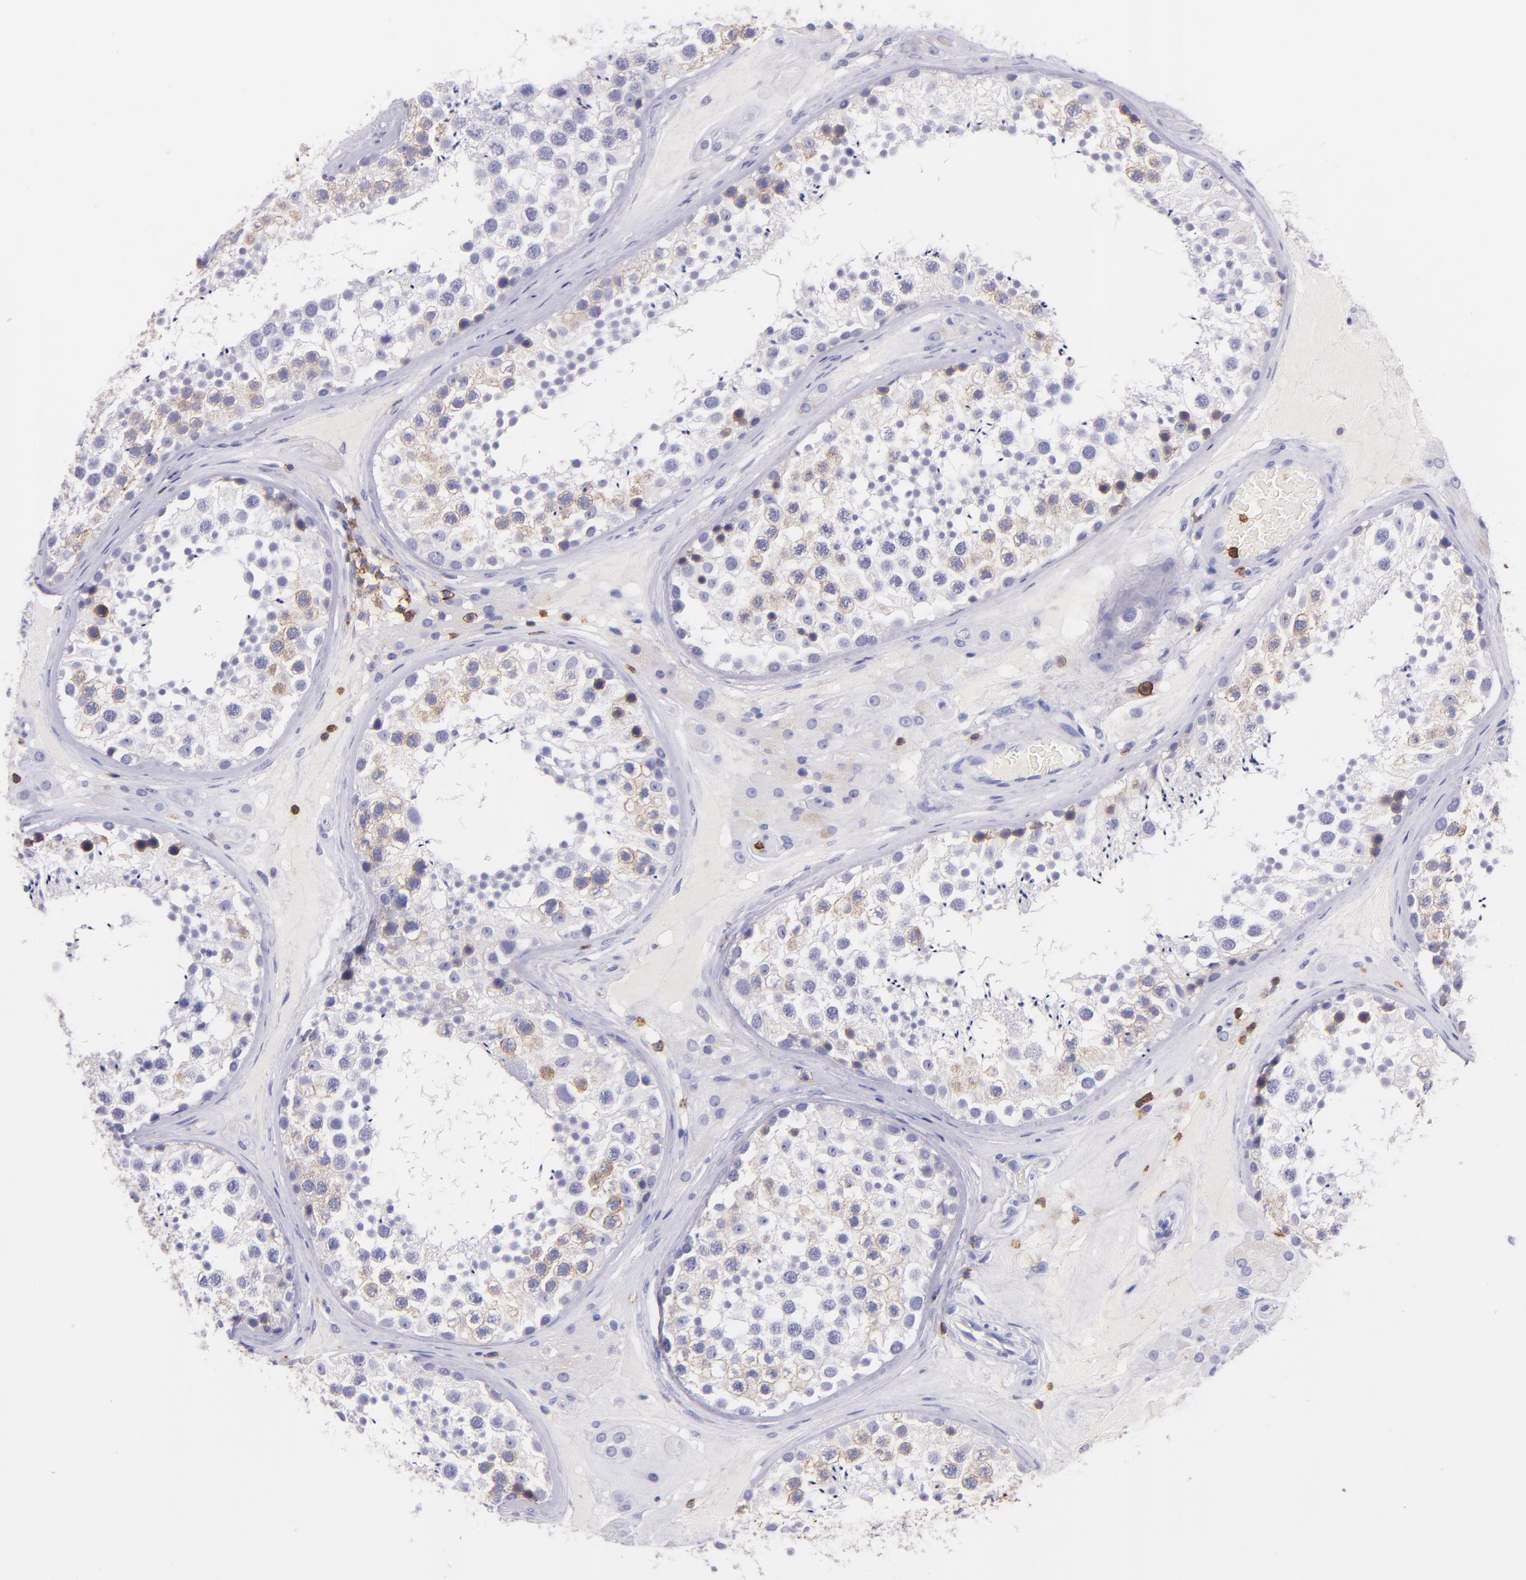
{"staining": {"intensity": "weak", "quantity": "<25%", "location": "cytoplasmic/membranous"}, "tissue": "testis", "cell_type": "Cells in seminiferous ducts", "image_type": "normal", "snomed": [{"axis": "morphology", "description": "Normal tissue, NOS"}, {"axis": "topography", "description": "Testis"}], "caption": "Image shows no protein expression in cells in seminiferous ducts of benign testis. The staining was performed using DAB to visualize the protein expression in brown, while the nuclei were stained in blue with hematoxylin (Magnification: 20x).", "gene": "SPN", "patient": {"sex": "male", "age": 46}}